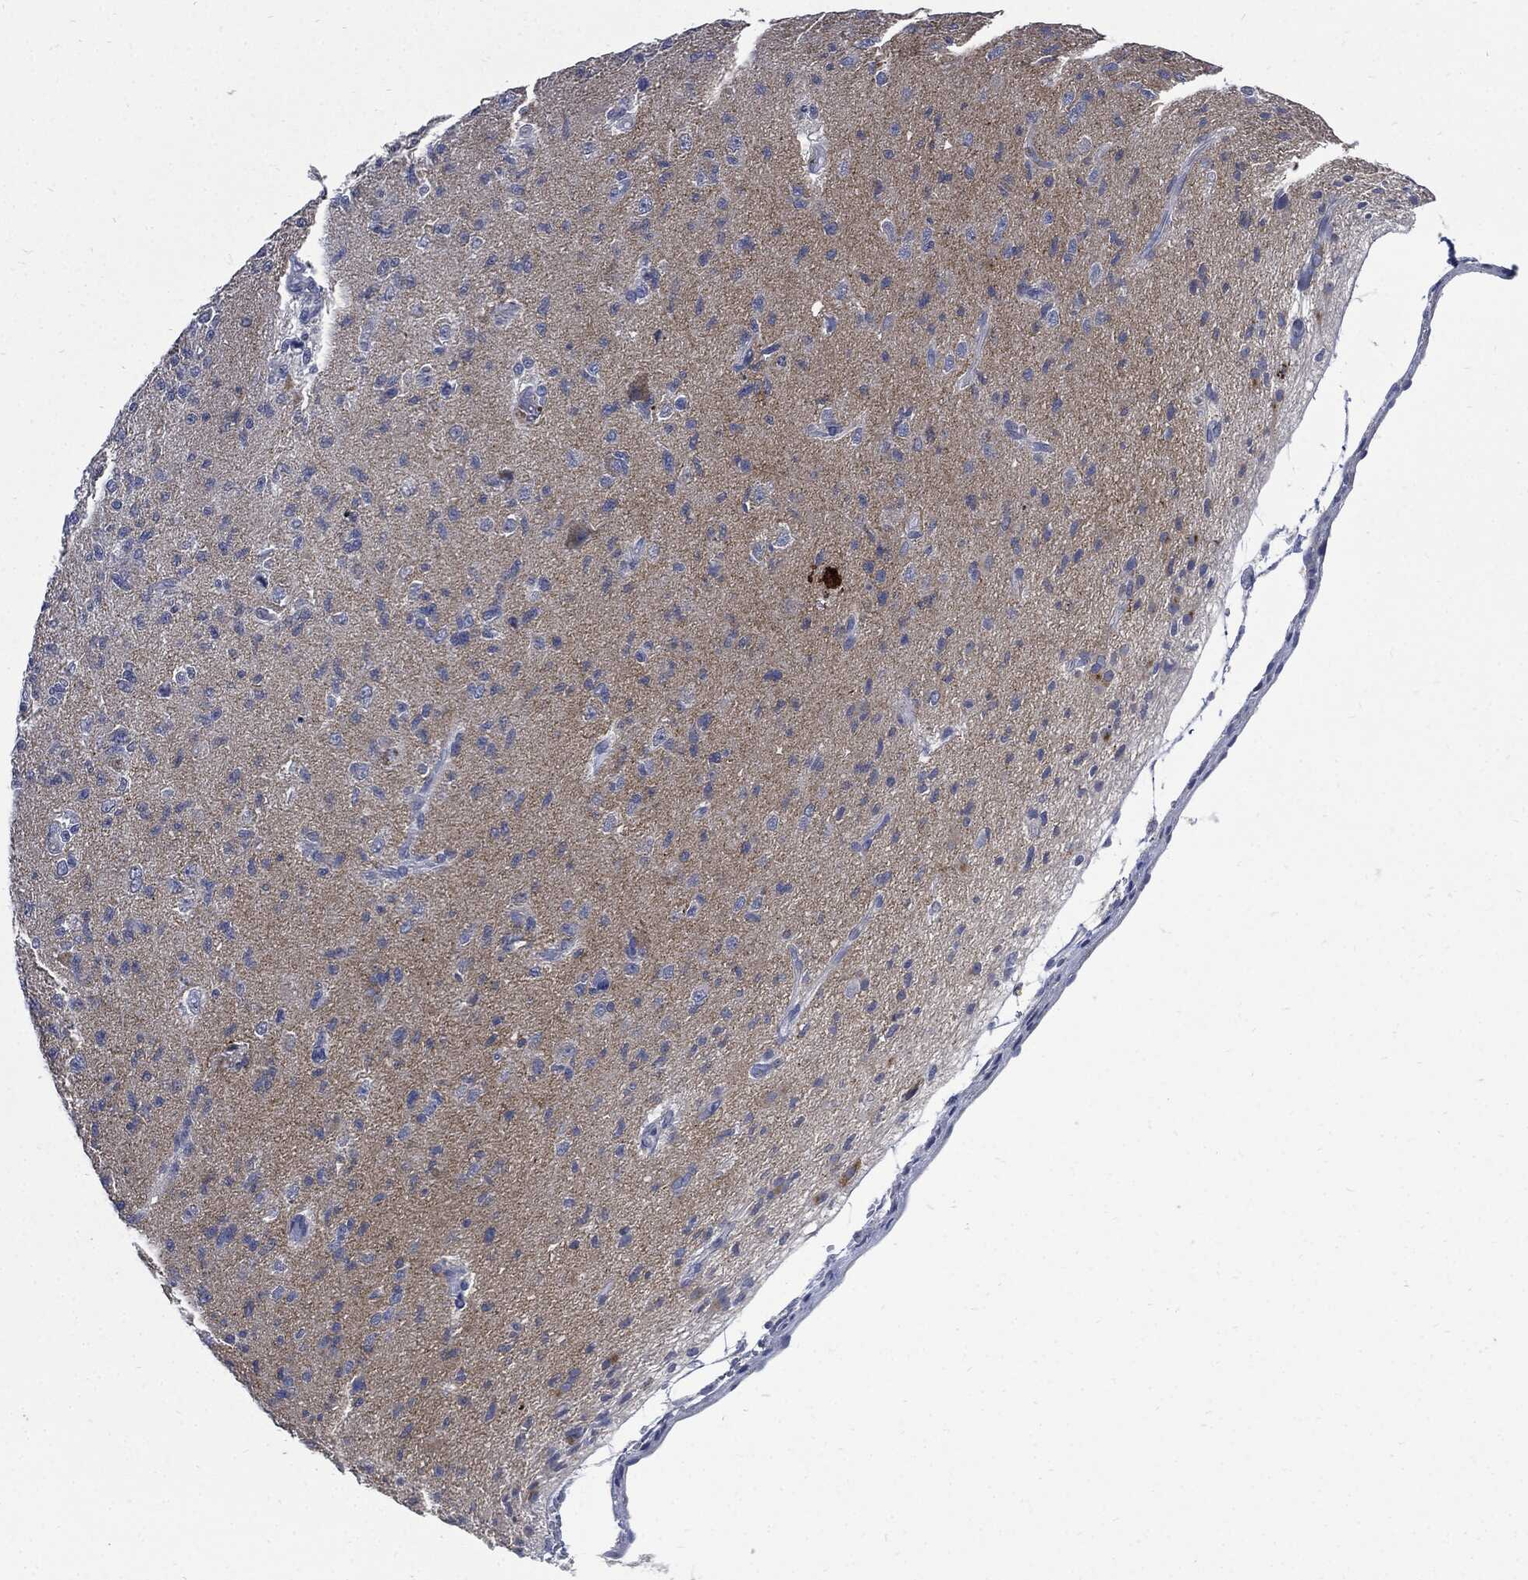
{"staining": {"intensity": "negative", "quantity": "none", "location": "none"}, "tissue": "glioma", "cell_type": "Tumor cells", "image_type": "cancer", "snomed": [{"axis": "morphology", "description": "Glioma, malignant, High grade"}, {"axis": "topography", "description": "Brain"}], "caption": "DAB immunohistochemical staining of human glioma exhibits no significant positivity in tumor cells.", "gene": "CPE", "patient": {"sex": "male", "age": 56}}